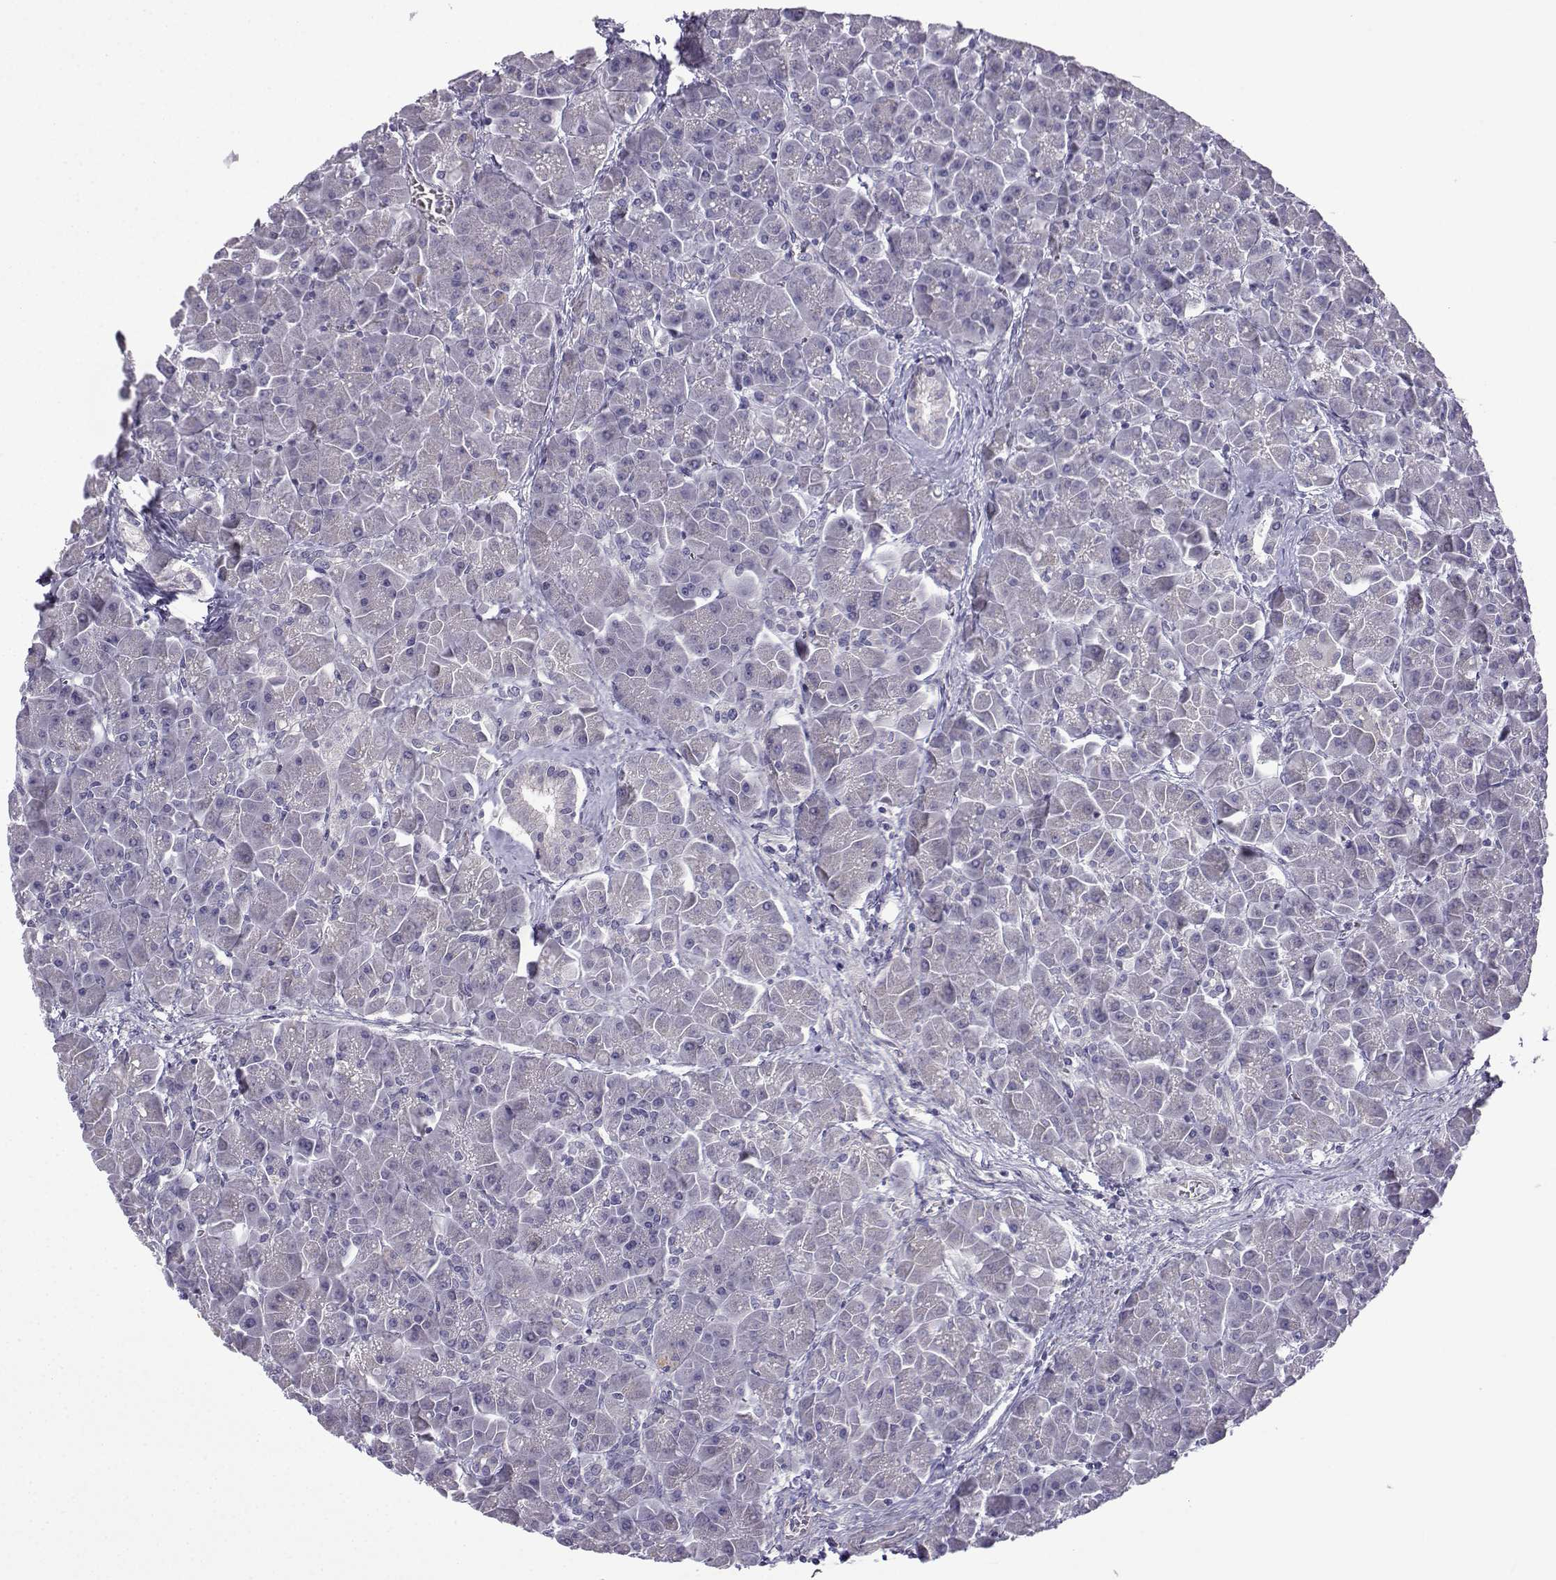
{"staining": {"intensity": "negative", "quantity": "none", "location": "none"}, "tissue": "pancreas", "cell_type": "Exocrine glandular cells", "image_type": "normal", "snomed": [{"axis": "morphology", "description": "Normal tissue, NOS"}, {"axis": "topography", "description": "Pancreas"}], "caption": "The micrograph shows no staining of exocrine glandular cells in unremarkable pancreas.", "gene": "SPACA7", "patient": {"sex": "male", "age": 70}}